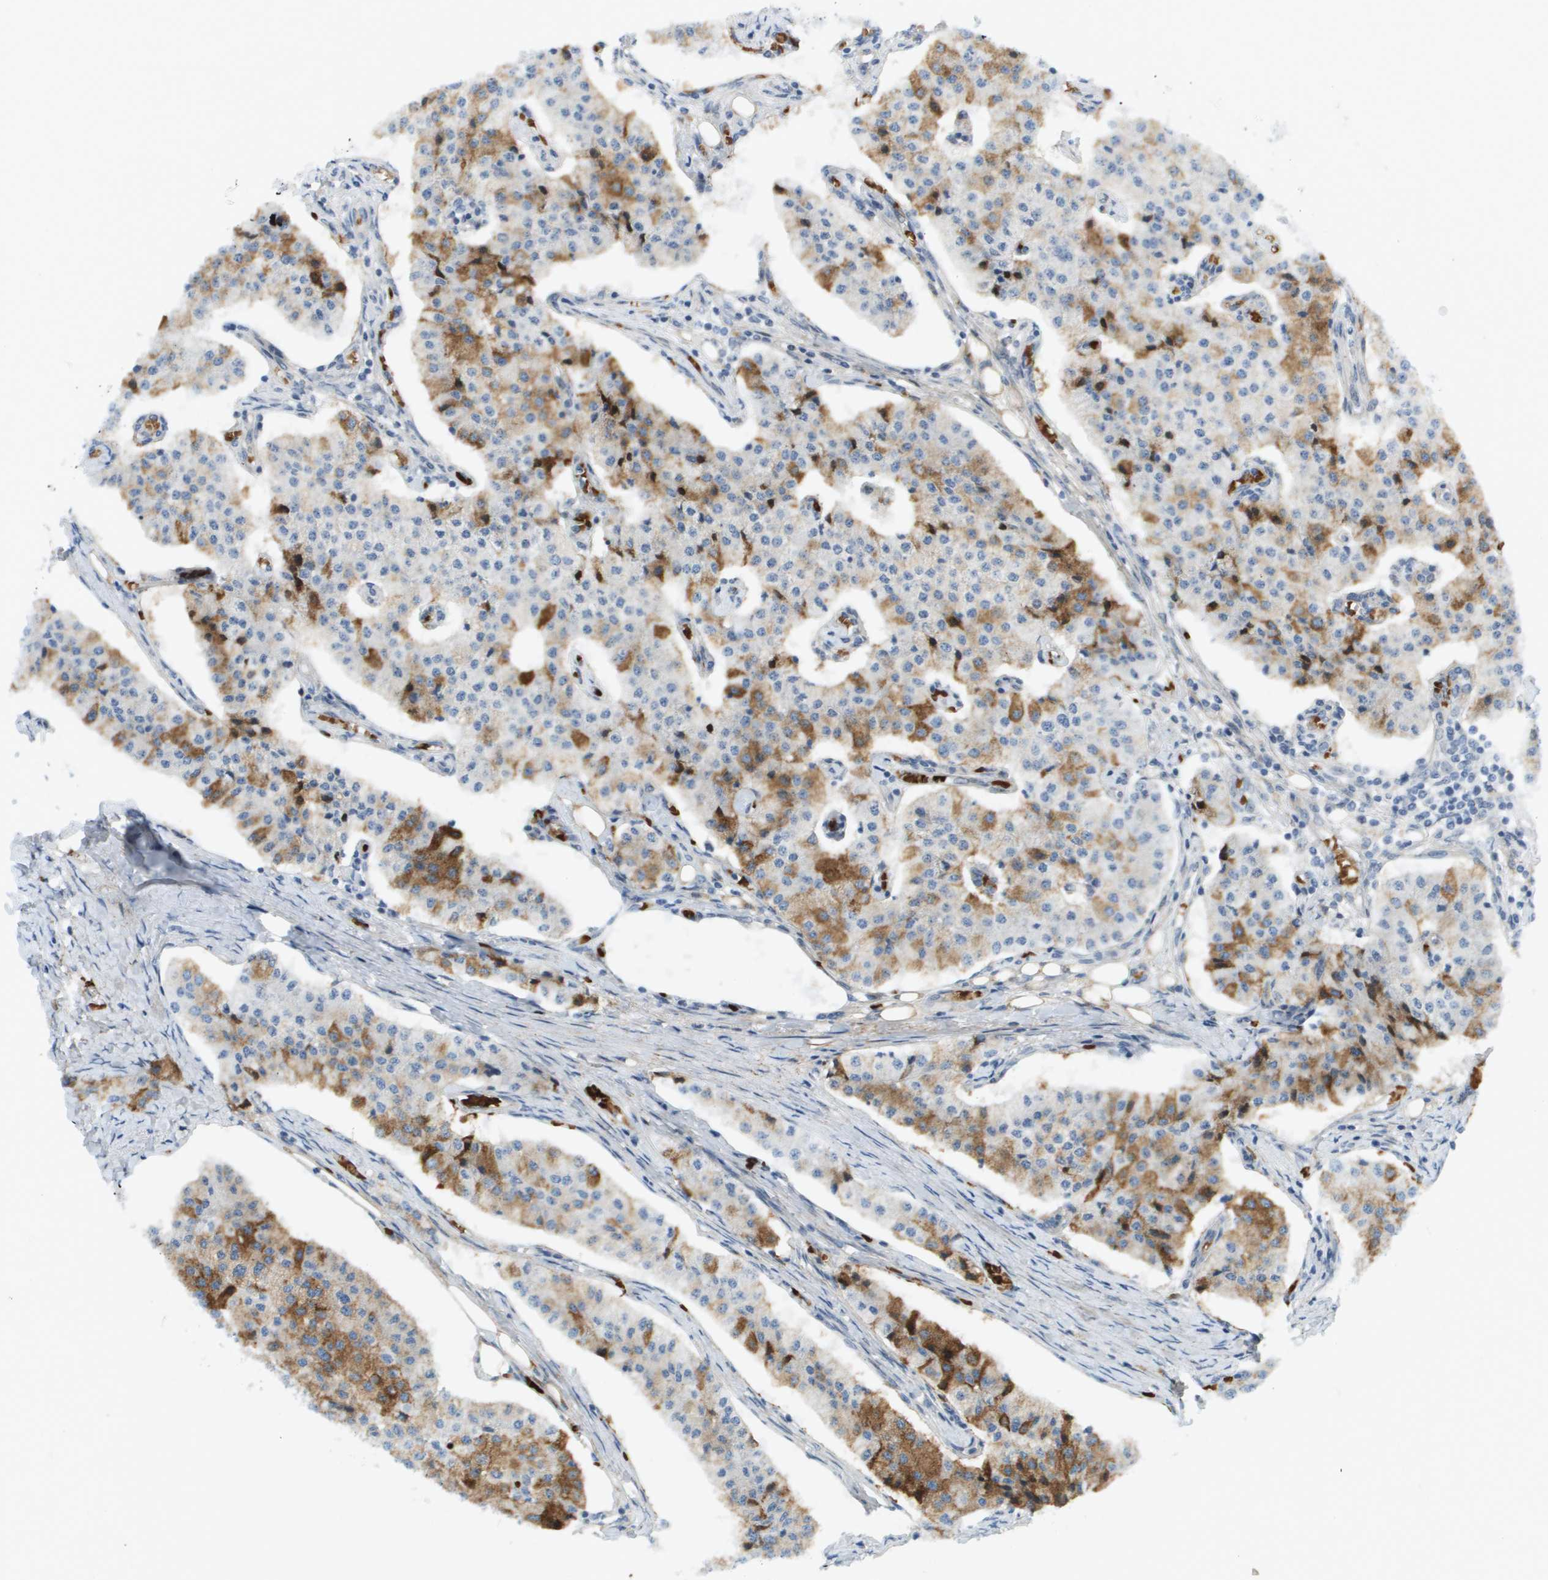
{"staining": {"intensity": "moderate", "quantity": "25%-75%", "location": "cytoplasmic/membranous"}, "tissue": "carcinoid", "cell_type": "Tumor cells", "image_type": "cancer", "snomed": [{"axis": "morphology", "description": "Carcinoid, malignant, NOS"}, {"axis": "topography", "description": "Colon"}], "caption": "Protein staining of carcinoid (malignant) tissue demonstrates moderate cytoplasmic/membranous positivity in about 25%-75% of tumor cells.", "gene": "CACNB4", "patient": {"sex": "female", "age": 52}}